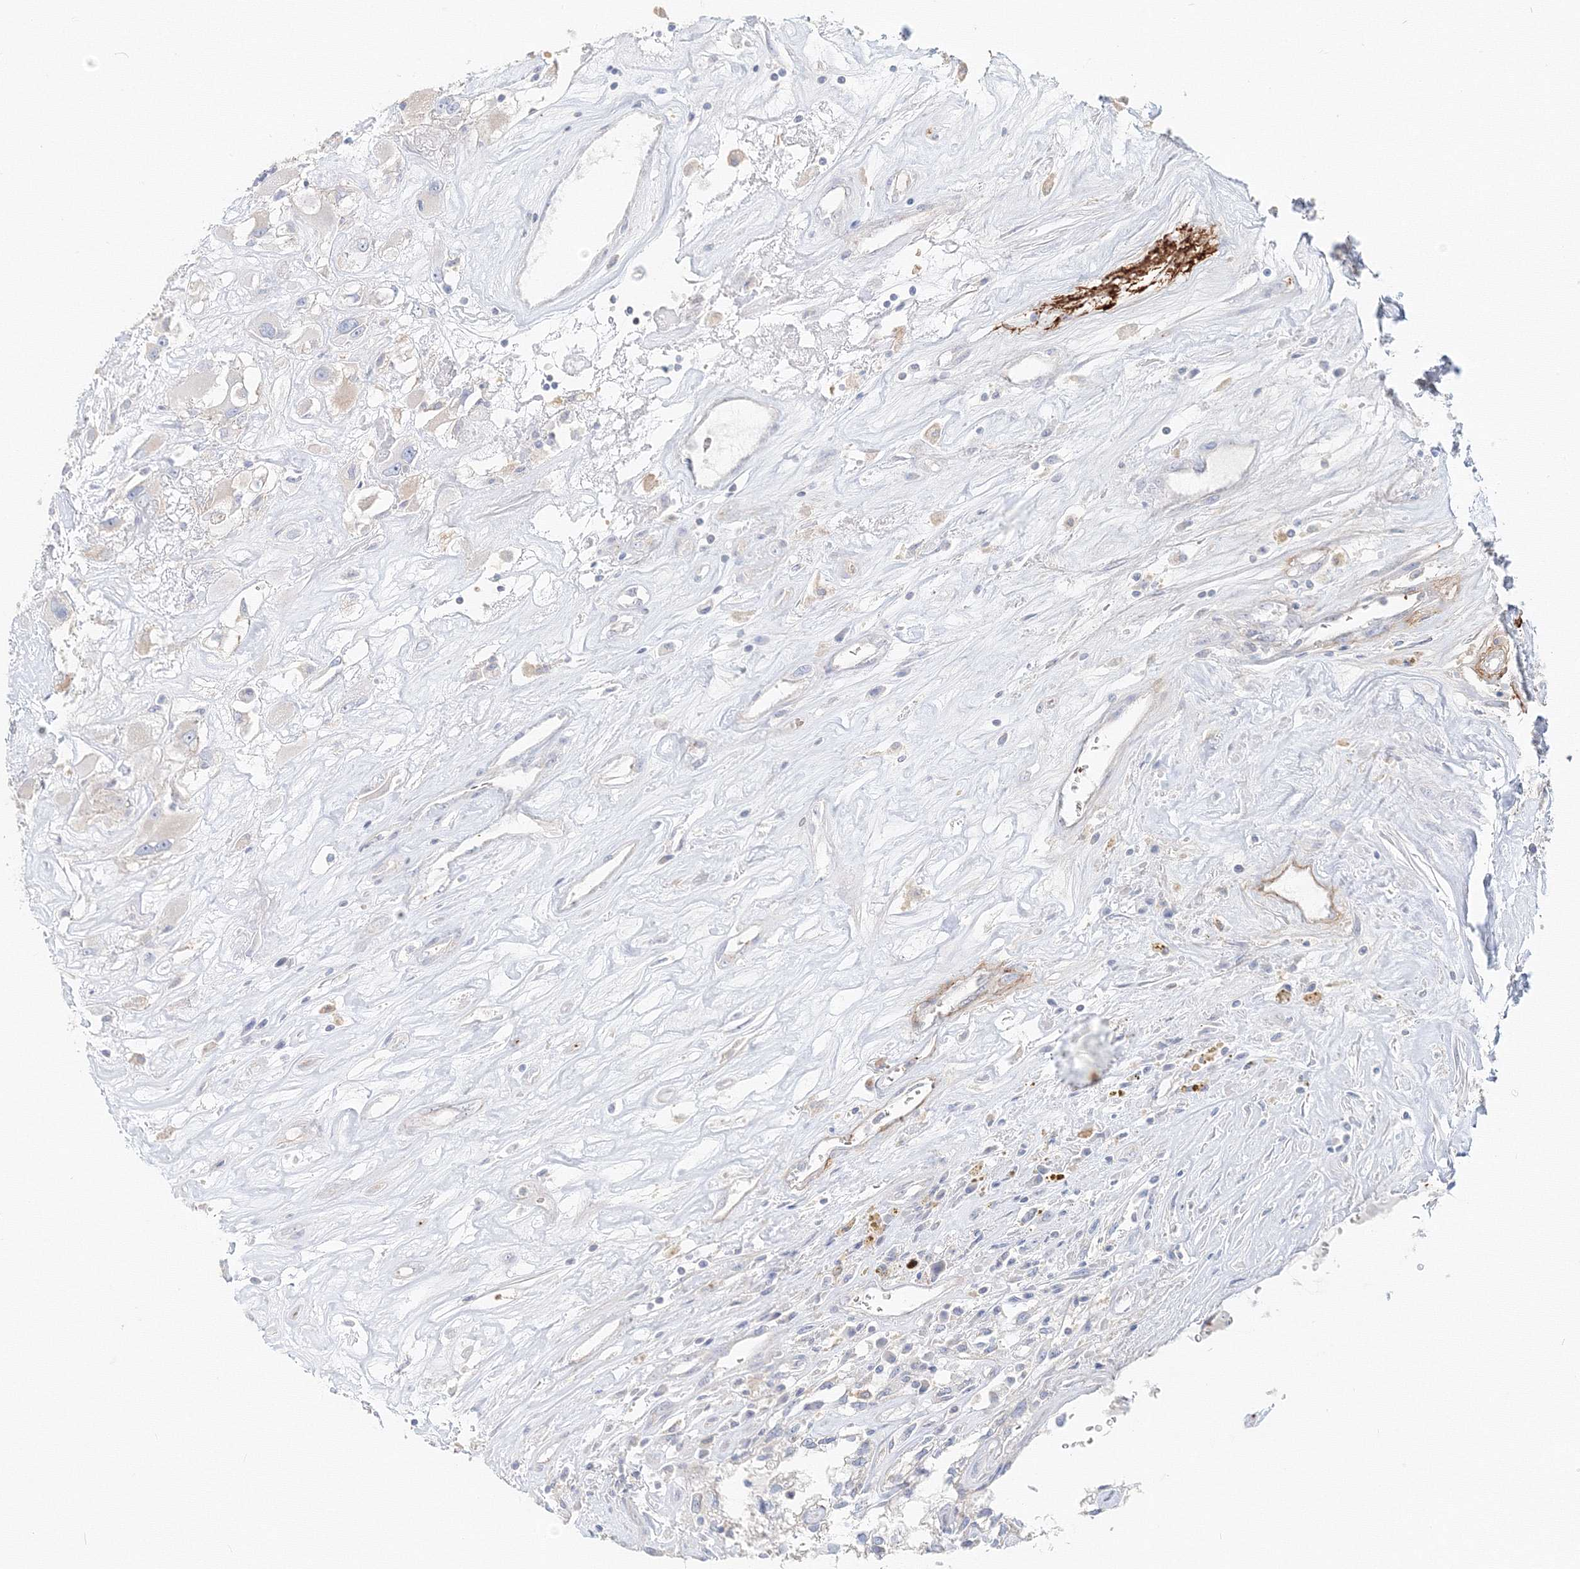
{"staining": {"intensity": "negative", "quantity": "none", "location": "none"}, "tissue": "renal cancer", "cell_type": "Tumor cells", "image_type": "cancer", "snomed": [{"axis": "morphology", "description": "Adenocarcinoma, NOS"}, {"axis": "topography", "description": "Kidney"}], "caption": "High power microscopy image of an immunohistochemistry (IHC) histopathology image of renal cancer (adenocarcinoma), revealing no significant staining in tumor cells. (Brightfield microscopy of DAB immunohistochemistry (IHC) at high magnification).", "gene": "MMRN1", "patient": {"sex": "female", "age": 52}}